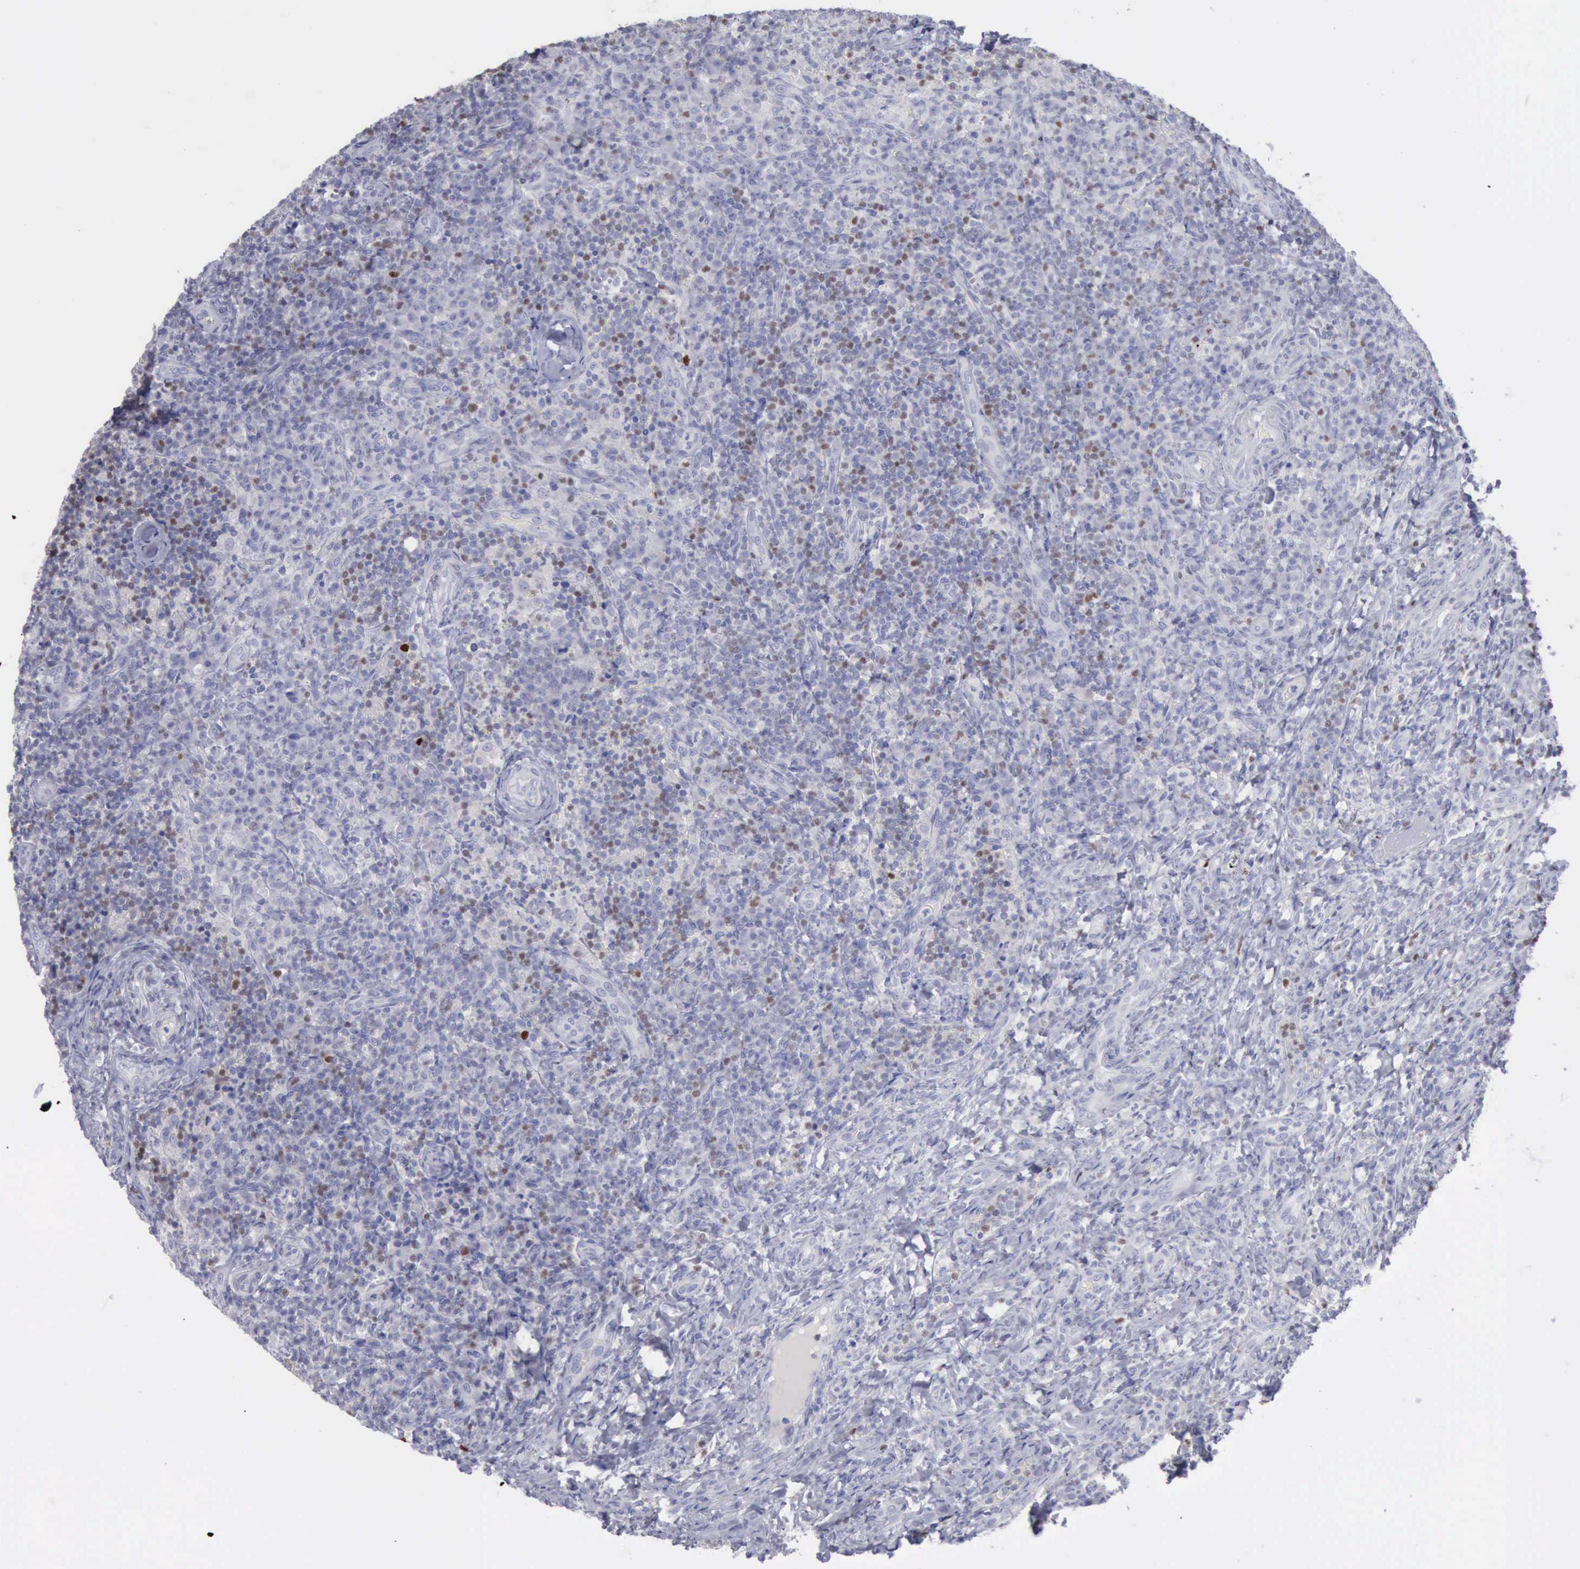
{"staining": {"intensity": "moderate", "quantity": "<25%", "location": "nuclear"}, "tissue": "lymph node", "cell_type": "Non-germinal center cells", "image_type": "normal", "snomed": [{"axis": "morphology", "description": "Normal tissue, NOS"}, {"axis": "morphology", "description": "Inflammation, NOS"}, {"axis": "topography", "description": "Lymph node"}], "caption": "The immunohistochemical stain highlights moderate nuclear staining in non-germinal center cells of unremarkable lymph node. (IHC, brightfield microscopy, high magnification).", "gene": "SATB2", "patient": {"sex": "male", "age": 46}}